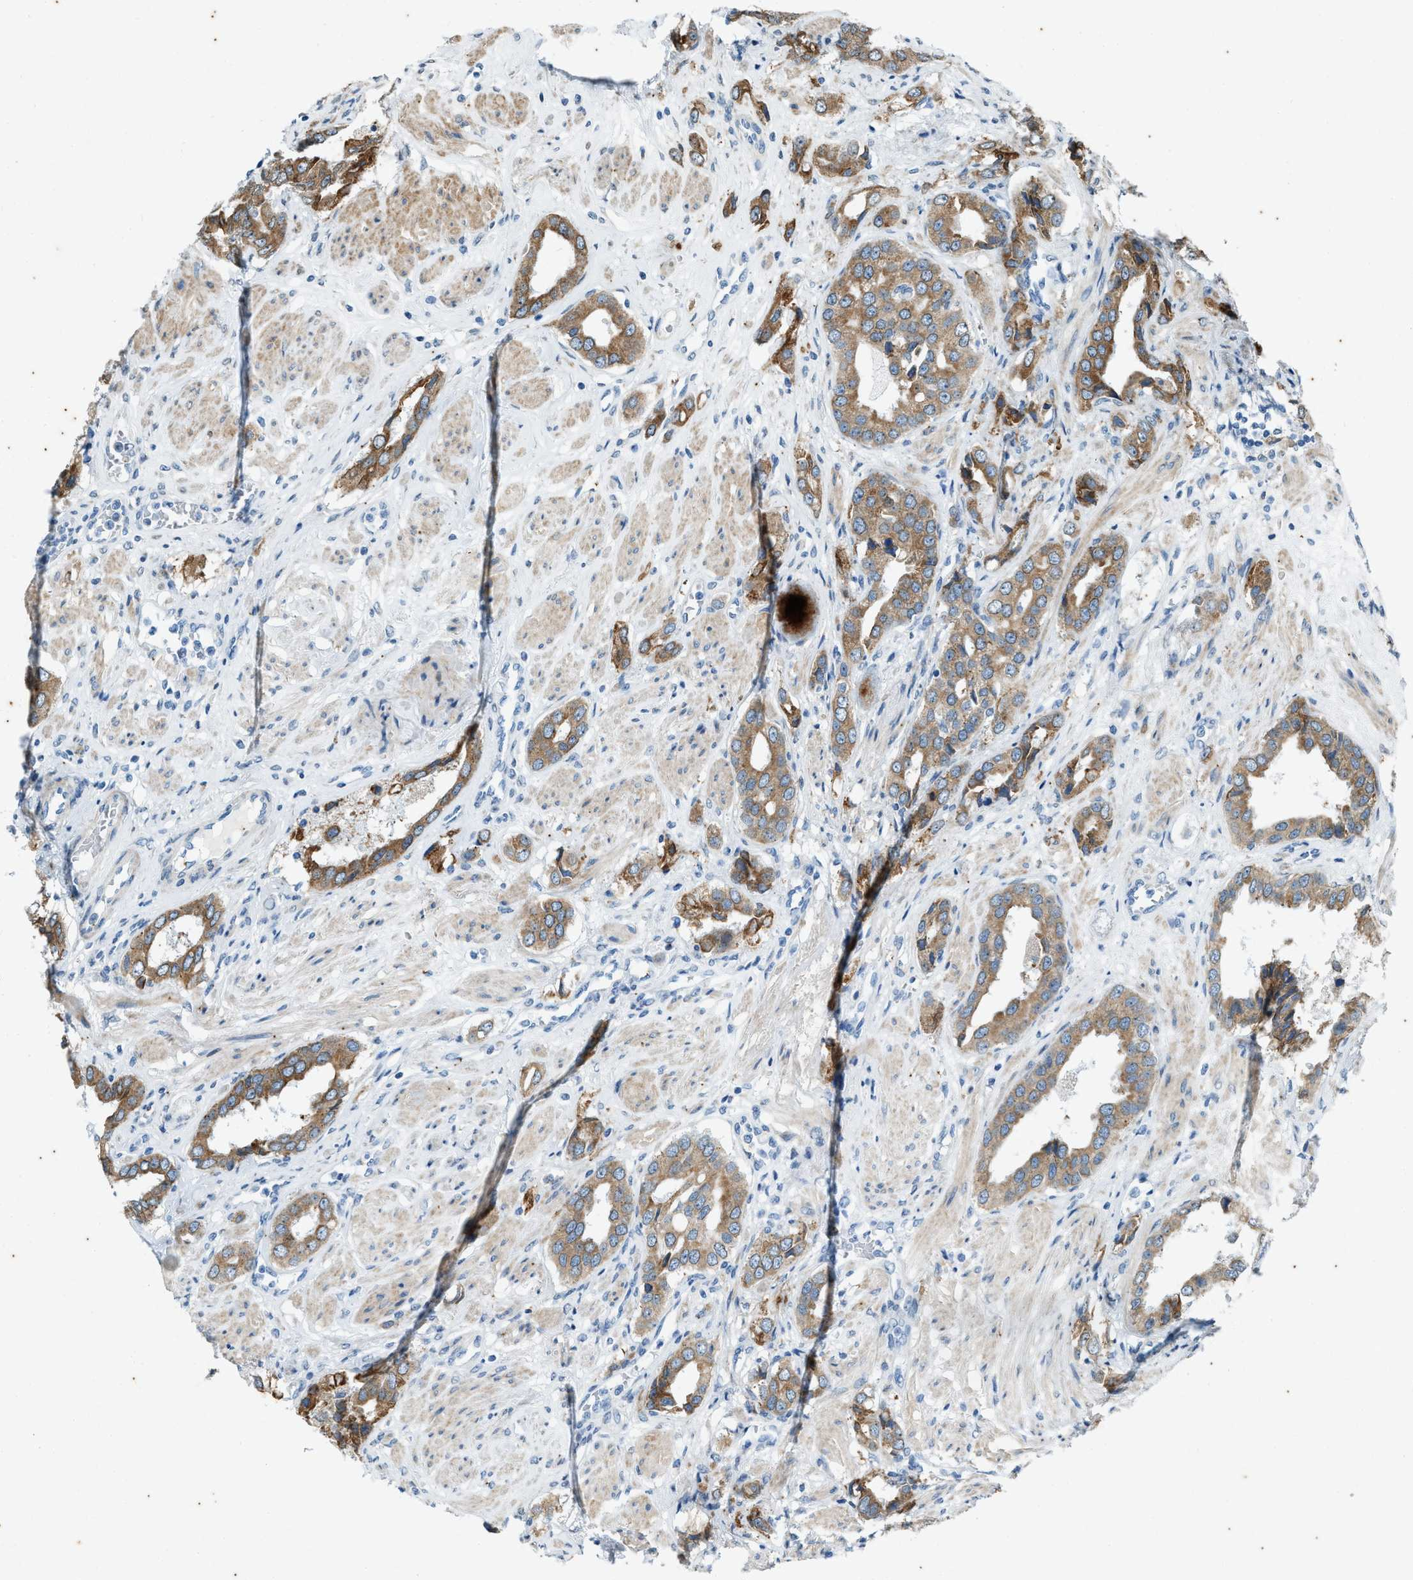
{"staining": {"intensity": "moderate", "quantity": ">75%", "location": "cytoplasmic/membranous"}, "tissue": "prostate cancer", "cell_type": "Tumor cells", "image_type": "cancer", "snomed": [{"axis": "morphology", "description": "Adenocarcinoma, High grade"}, {"axis": "topography", "description": "Prostate"}], "caption": "Protein expression analysis of prostate cancer (high-grade adenocarcinoma) reveals moderate cytoplasmic/membranous staining in about >75% of tumor cells.", "gene": "CHPF2", "patient": {"sex": "male", "age": 52}}